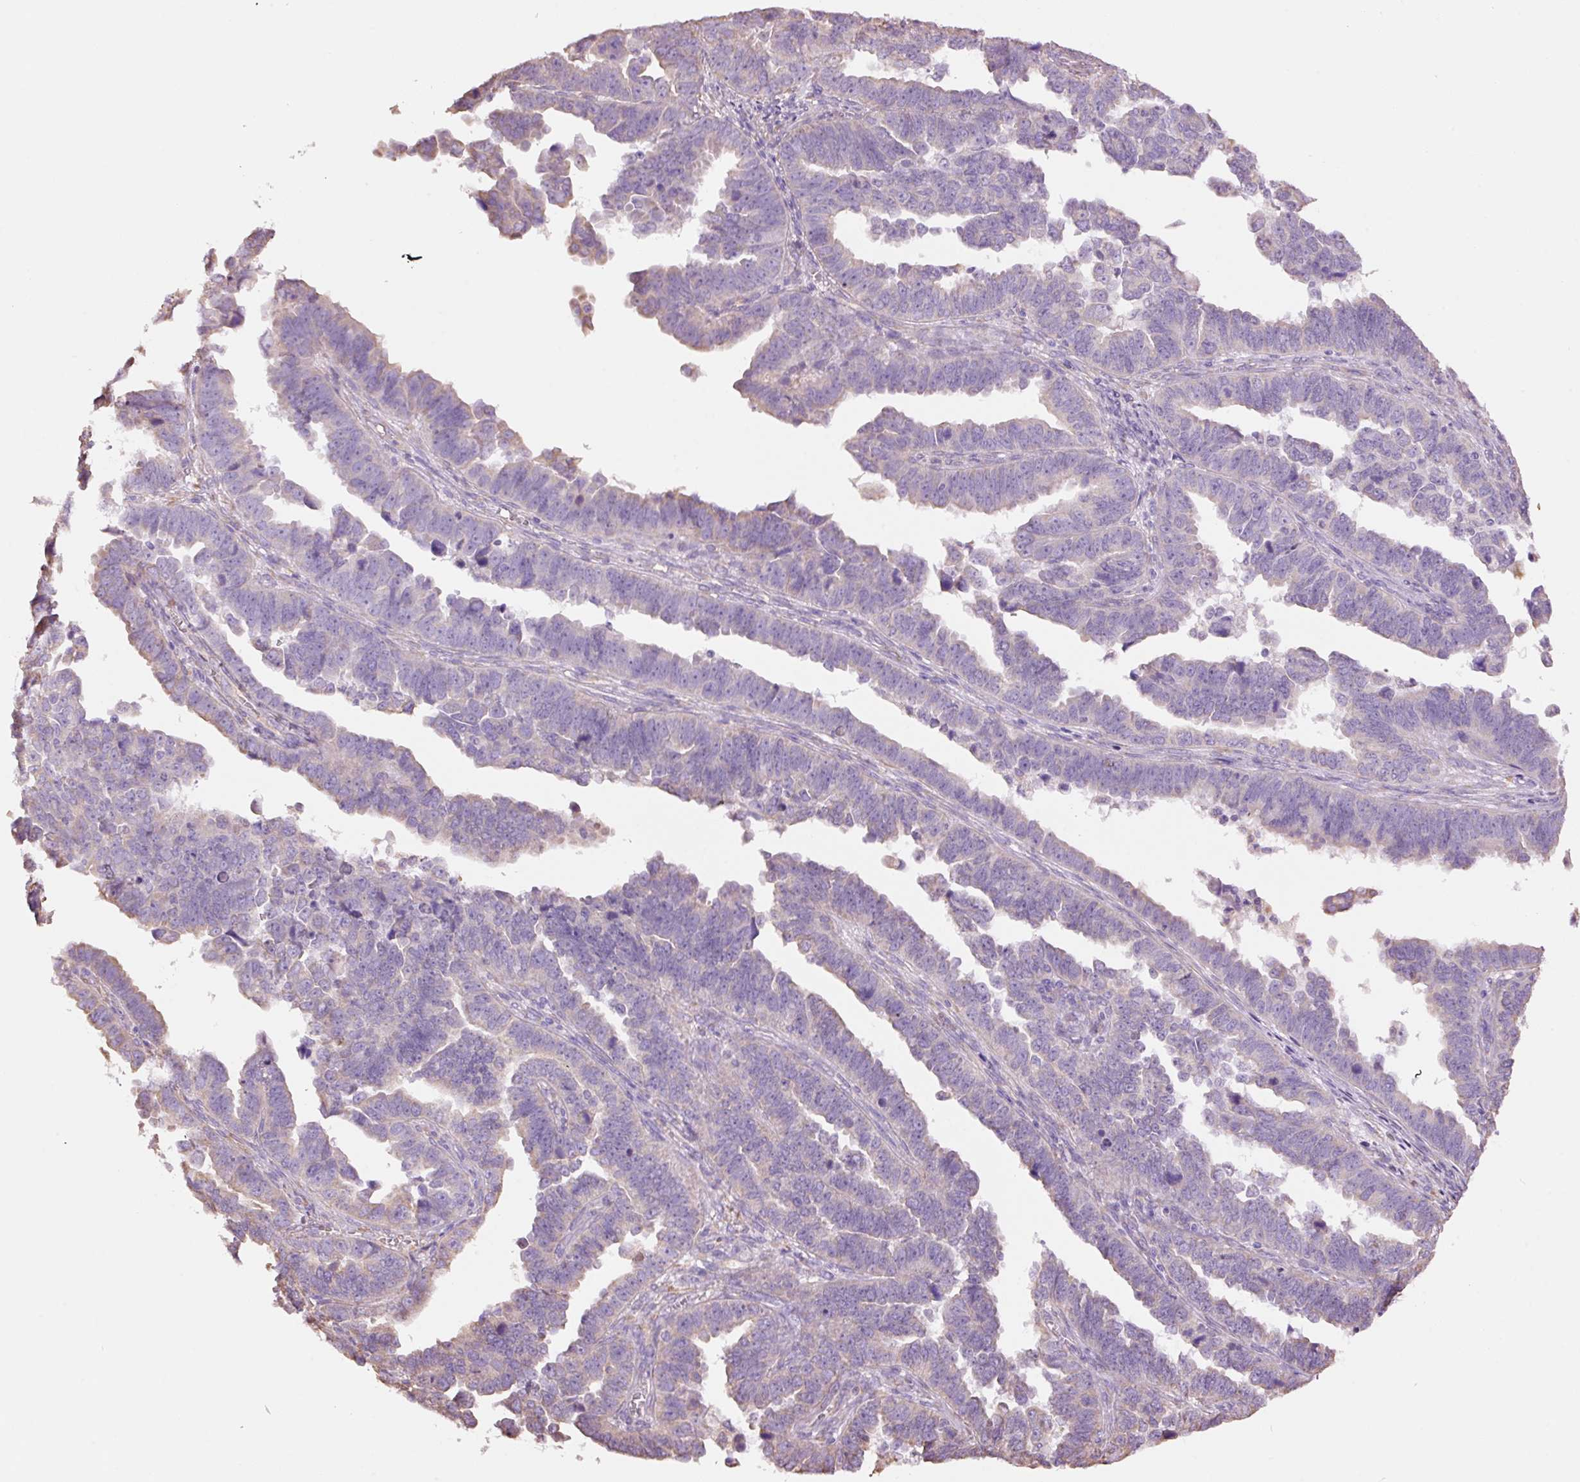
{"staining": {"intensity": "weak", "quantity": "<25%", "location": "cytoplasmic/membranous"}, "tissue": "endometrial cancer", "cell_type": "Tumor cells", "image_type": "cancer", "snomed": [{"axis": "morphology", "description": "Adenocarcinoma, NOS"}, {"axis": "topography", "description": "Endometrium"}], "caption": "An immunohistochemistry (IHC) image of endometrial cancer (adenocarcinoma) is shown. There is no staining in tumor cells of endometrial cancer (adenocarcinoma).", "gene": "GCG", "patient": {"sex": "female", "age": 75}}